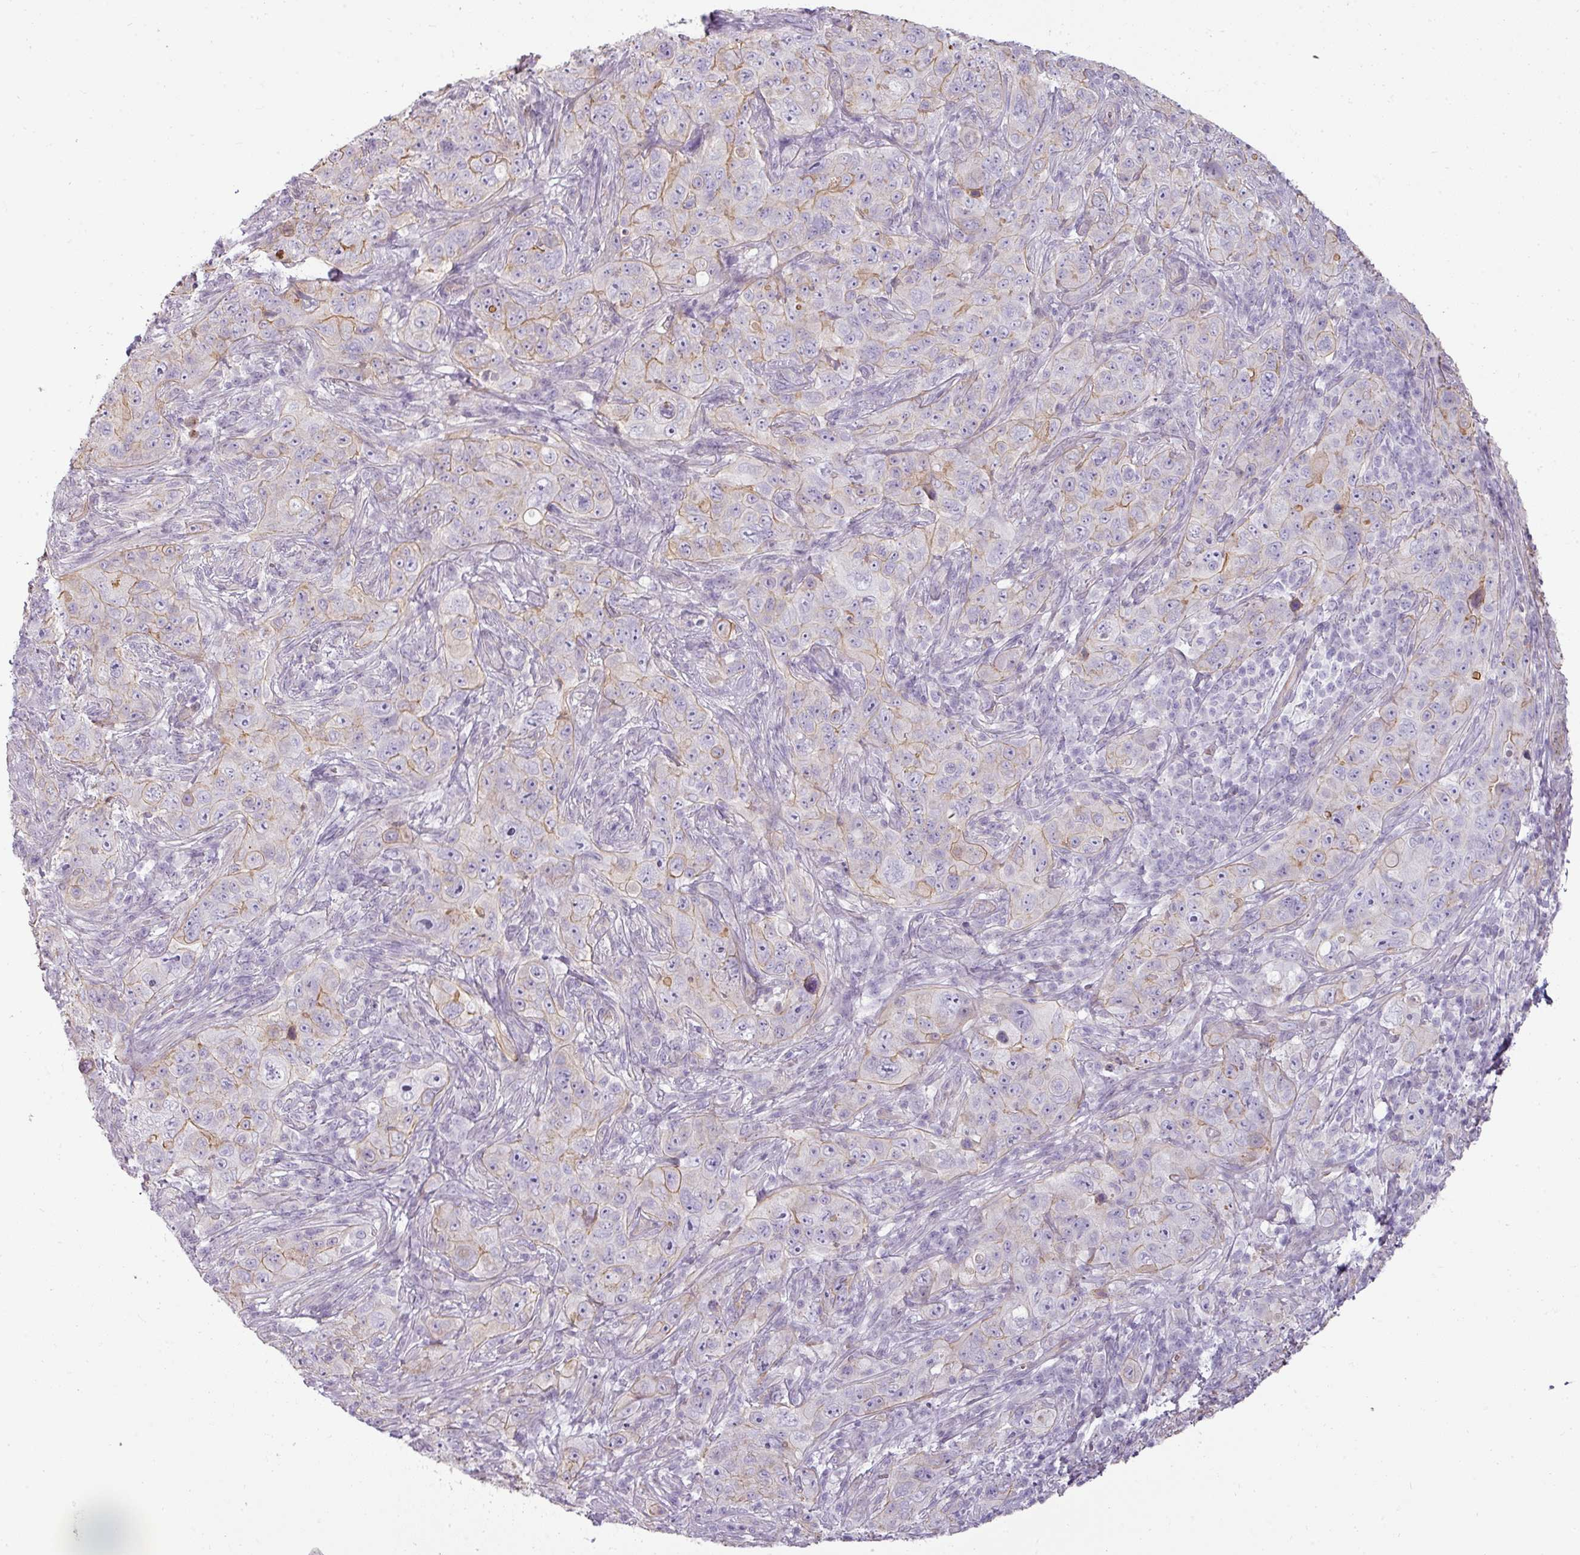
{"staining": {"intensity": "moderate", "quantity": "<25%", "location": "cytoplasmic/membranous"}, "tissue": "pancreatic cancer", "cell_type": "Tumor cells", "image_type": "cancer", "snomed": [{"axis": "morphology", "description": "Adenocarcinoma, NOS"}, {"axis": "topography", "description": "Pancreas"}], "caption": "The image shows staining of pancreatic adenocarcinoma, revealing moderate cytoplasmic/membranous protein staining (brown color) within tumor cells. (IHC, brightfield microscopy, high magnification).", "gene": "ASB1", "patient": {"sex": "male", "age": 68}}